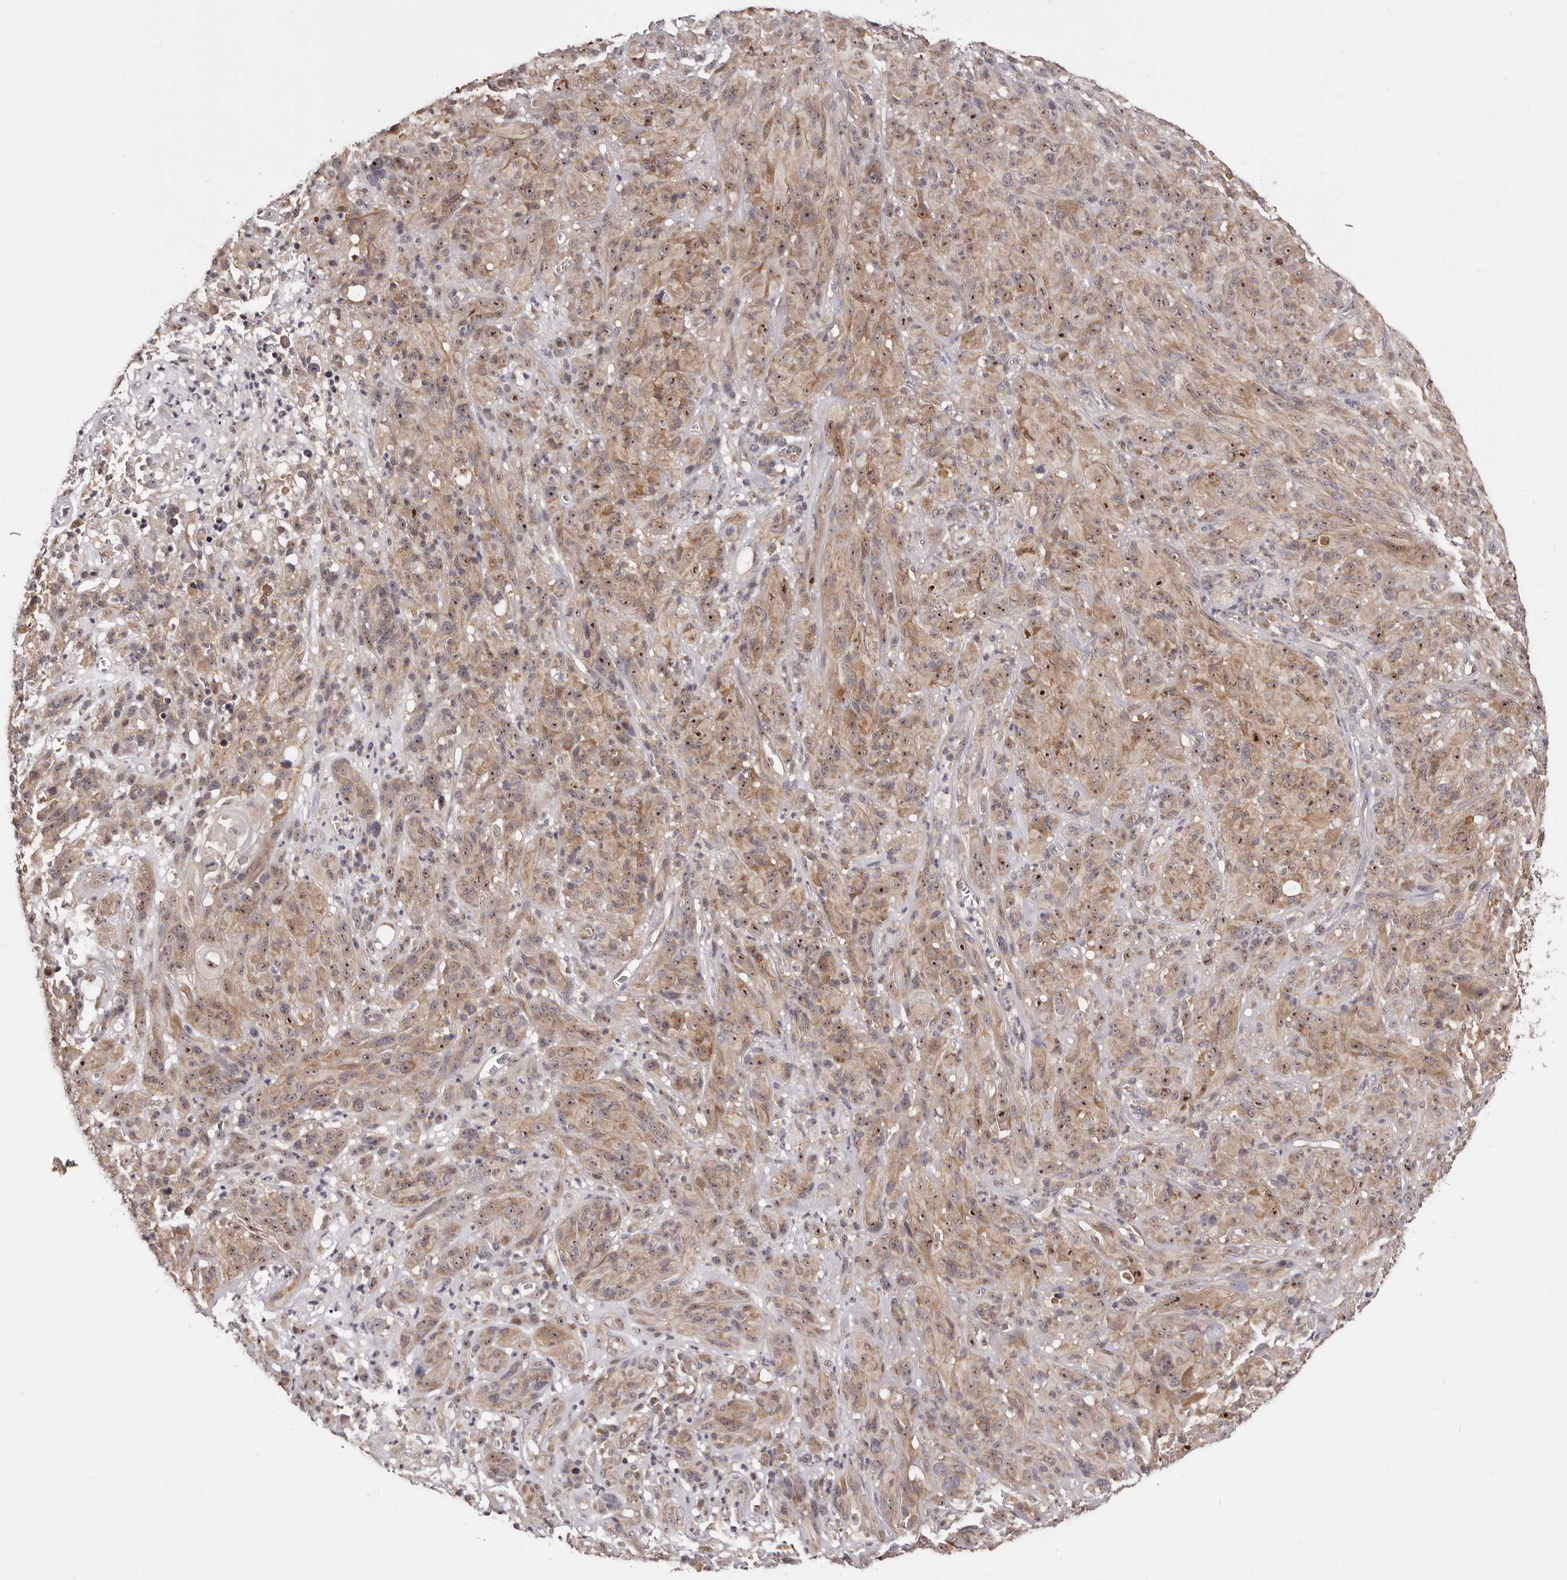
{"staining": {"intensity": "moderate", "quantity": ">75%", "location": "cytoplasmic/membranous,nuclear"}, "tissue": "melanoma", "cell_type": "Tumor cells", "image_type": "cancer", "snomed": [{"axis": "morphology", "description": "Malignant melanoma, NOS"}, {"axis": "topography", "description": "Skin of head"}], "caption": "Malignant melanoma stained for a protein shows moderate cytoplasmic/membranous and nuclear positivity in tumor cells.", "gene": "NOL12", "patient": {"sex": "male", "age": 96}}